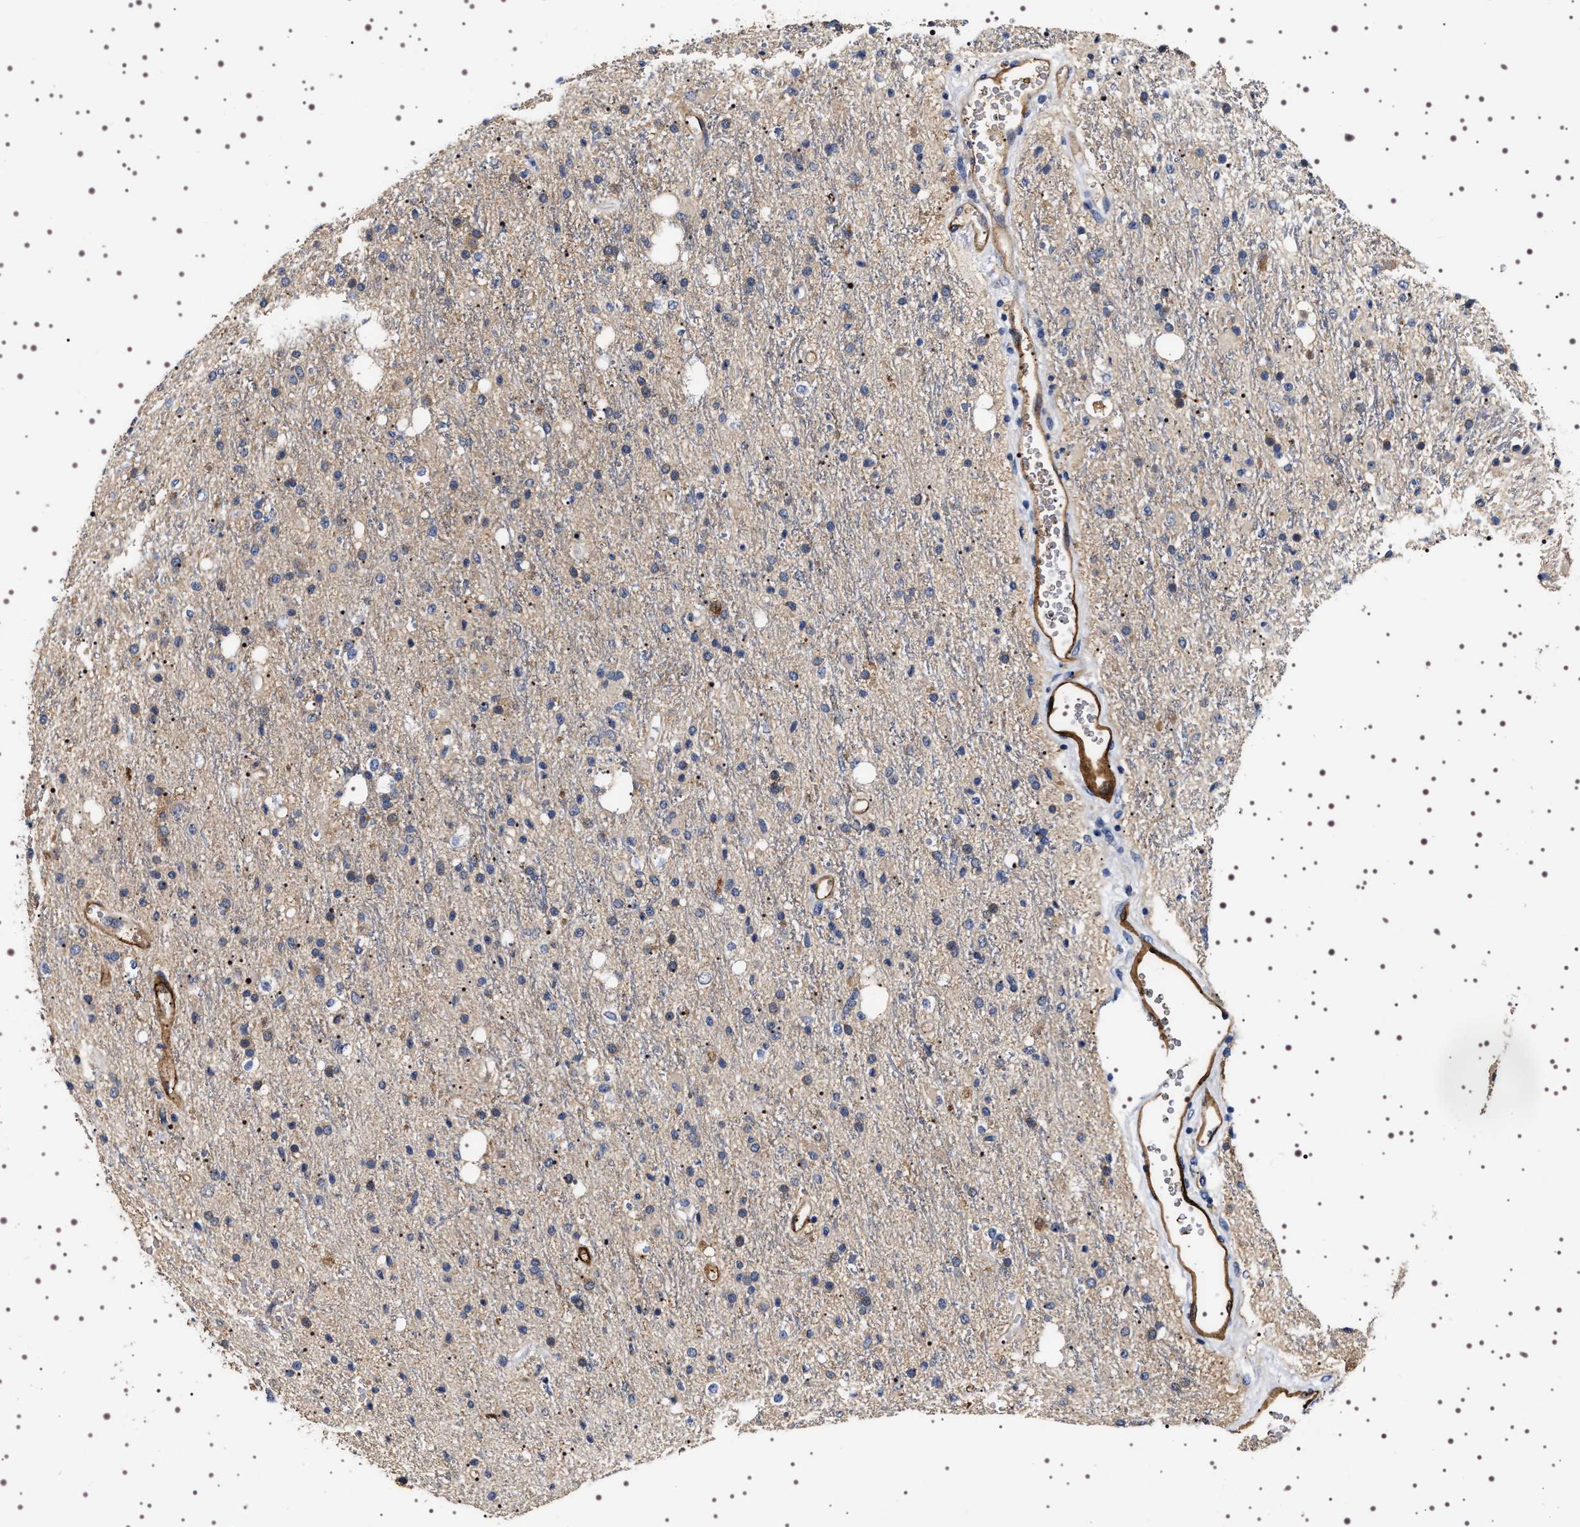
{"staining": {"intensity": "negative", "quantity": "none", "location": "none"}, "tissue": "glioma", "cell_type": "Tumor cells", "image_type": "cancer", "snomed": [{"axis": "morphology", "description": "Glioma, malignant, High grade"}, {"axis": "topography", "description": "Brain"}], "caption": "Immunohistochemistry histopathology image of human malignant glioma (high-grade) stained for a protein (brown), which shows no staining in tumor cells.", "gene": "ALPL", "patient": {"sex": "male", "age": 47}}